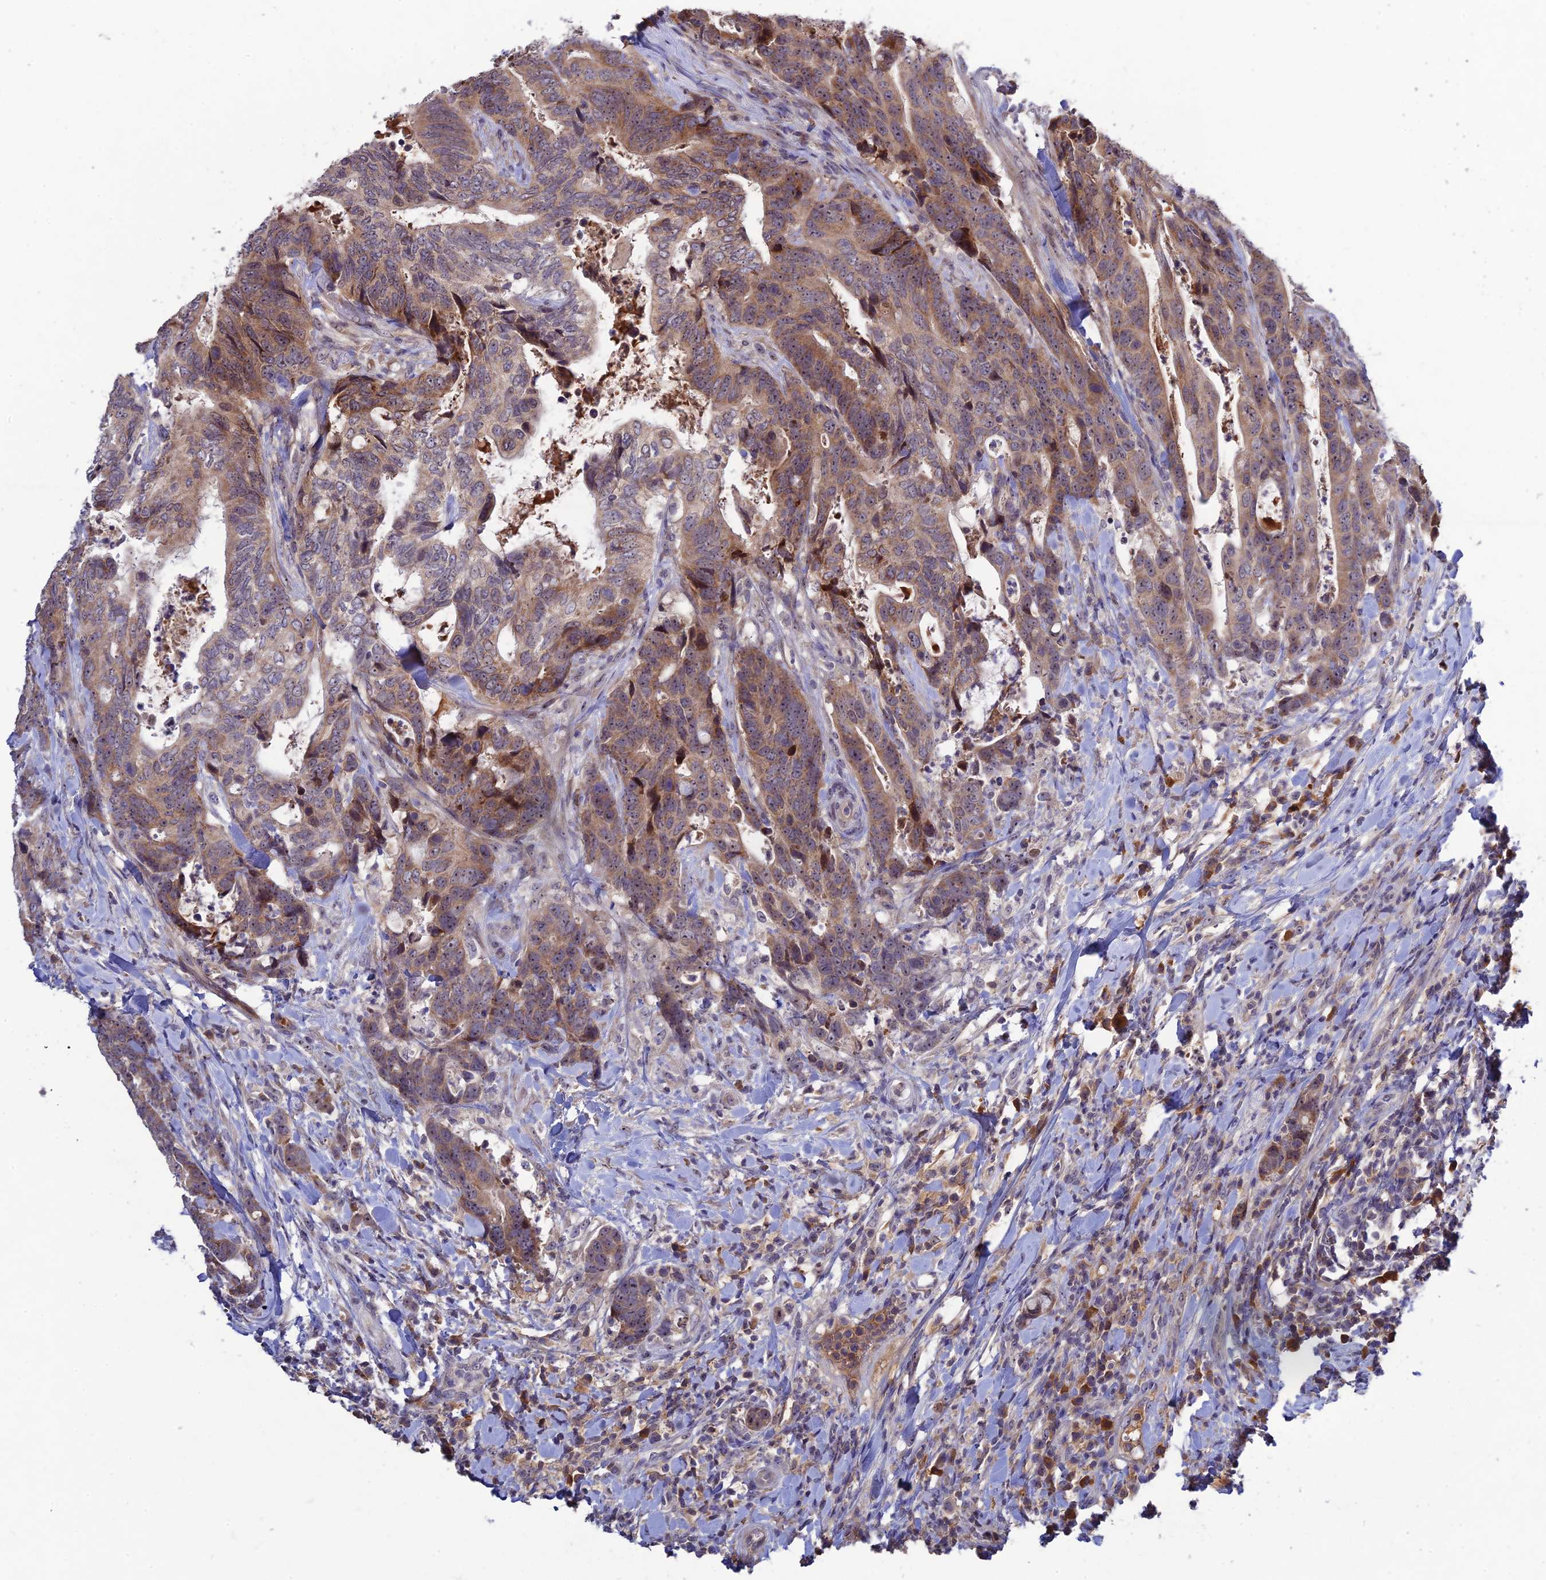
{"staining": {"intensity": "moderate", "quantity": ">75%", "location": "cytoplasmic/membranous"}, "tissue": "colorectal cancer", "cell_type": "Tumor cells", "image_type": "cancer", "snomed": [{"axis": "morphology", "description": "Adenocarcinoma, NOS"}, {"axis": "topography", "description": "Colon"}], "caption": "Immunohistochemical staining of colorectal cancer (adenocarcinoma) reveals medium levels of moderate cytoplasmic/membranous protein positivity in about >75% of tumor cells. (DAB = brown stain, brightfield microscopy at high magnification).", "gene": "CHST5", "patient": {"sex": "female", "age": 82}}